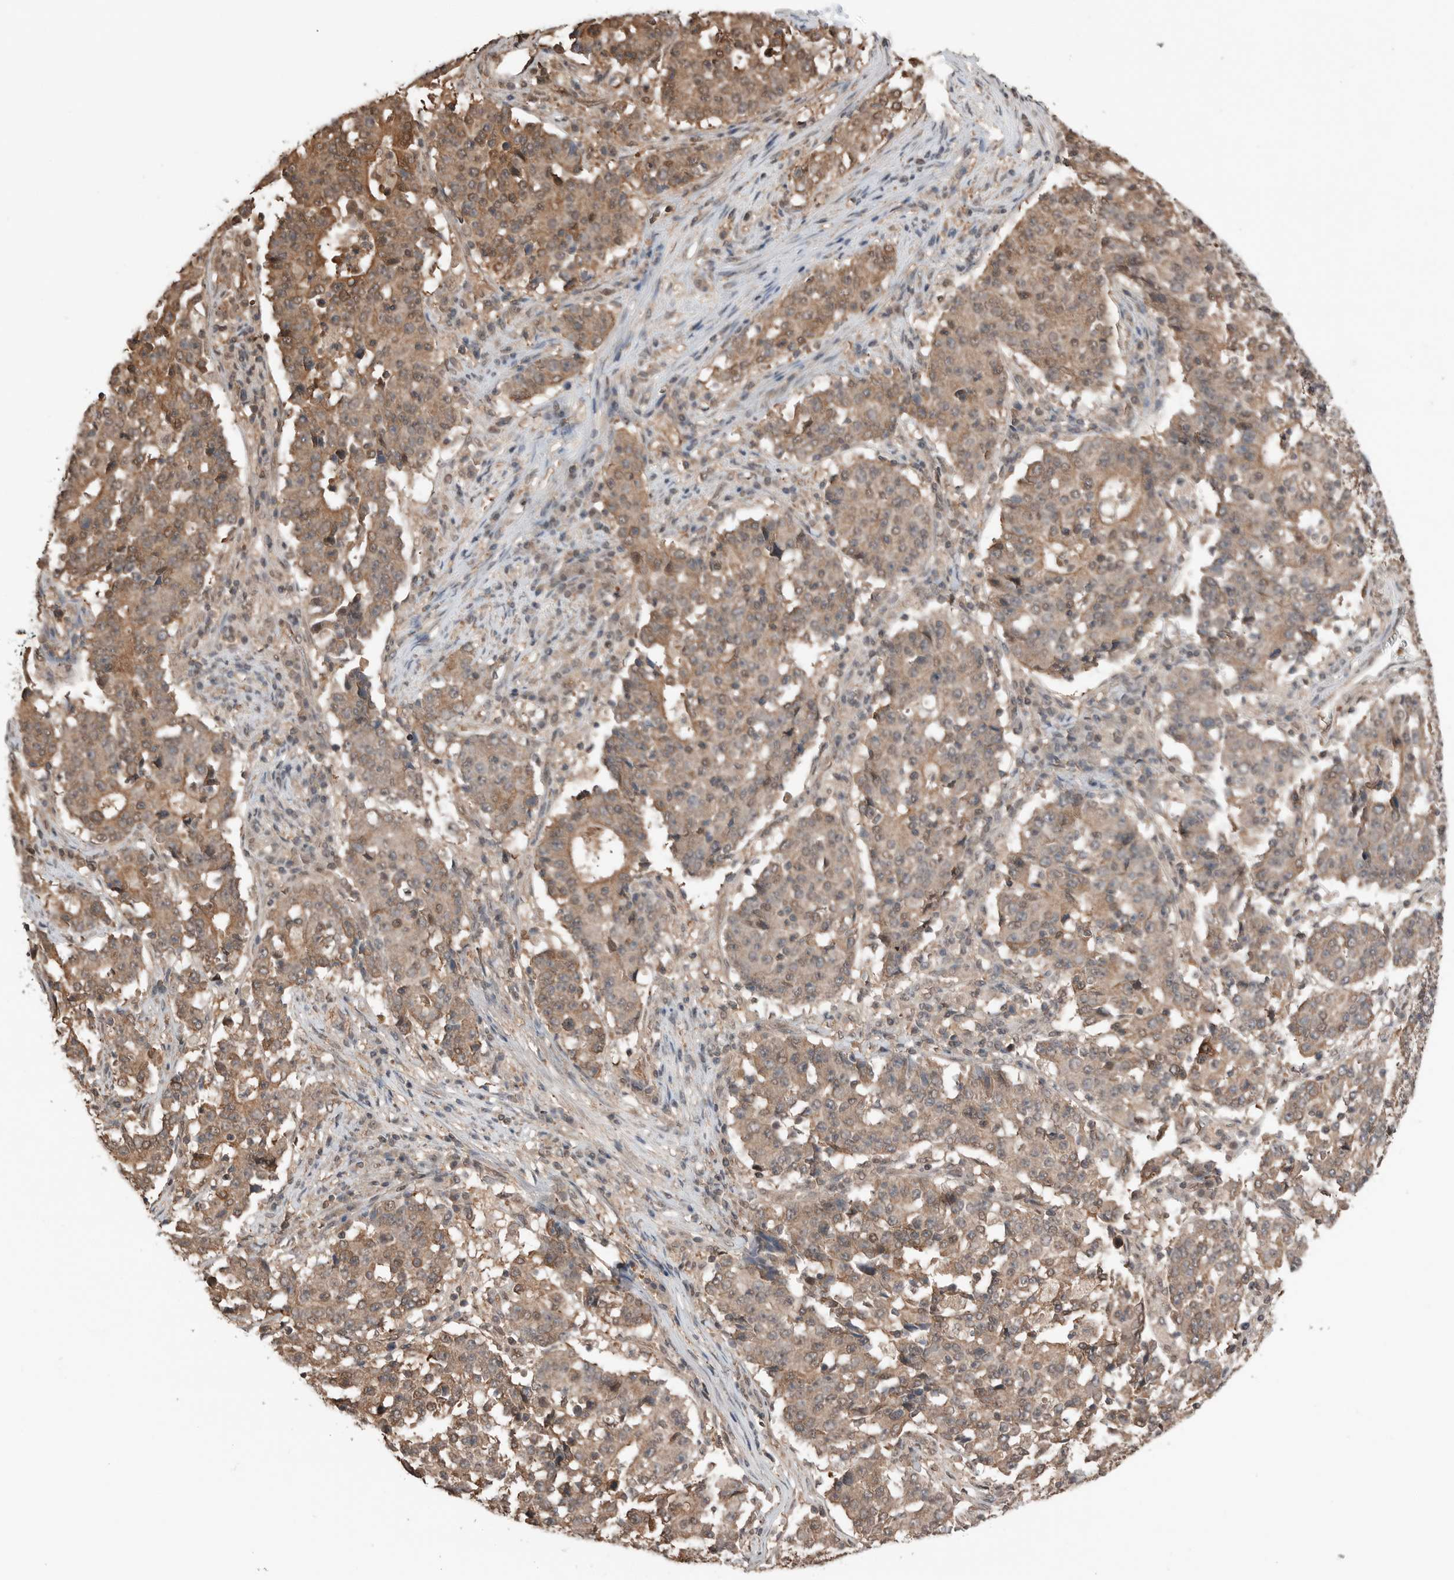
{"staining": {"intensity": "moderate", "quantity": ">75%", "location": "cytoplasmic/membranous"}, "tissue": "stomach cancer", "cell_type": "Tumor cells", "image_type": "cancer", "snomed": [{"axis": "morphology", "description": "Adenocarcinoma, NOS"}, {"axis": "topography", "description": "Stomach"}], "caption": "This photomicrograph displays immunohistochemistry (IHC) staining of adenocarcinoma (stomach), with medium moderate cytoplasmic/membranous expression in approximately >75% of tumor cells.", "gene": "PEAK1", "patient": {"sex": "male", "age": 59}}